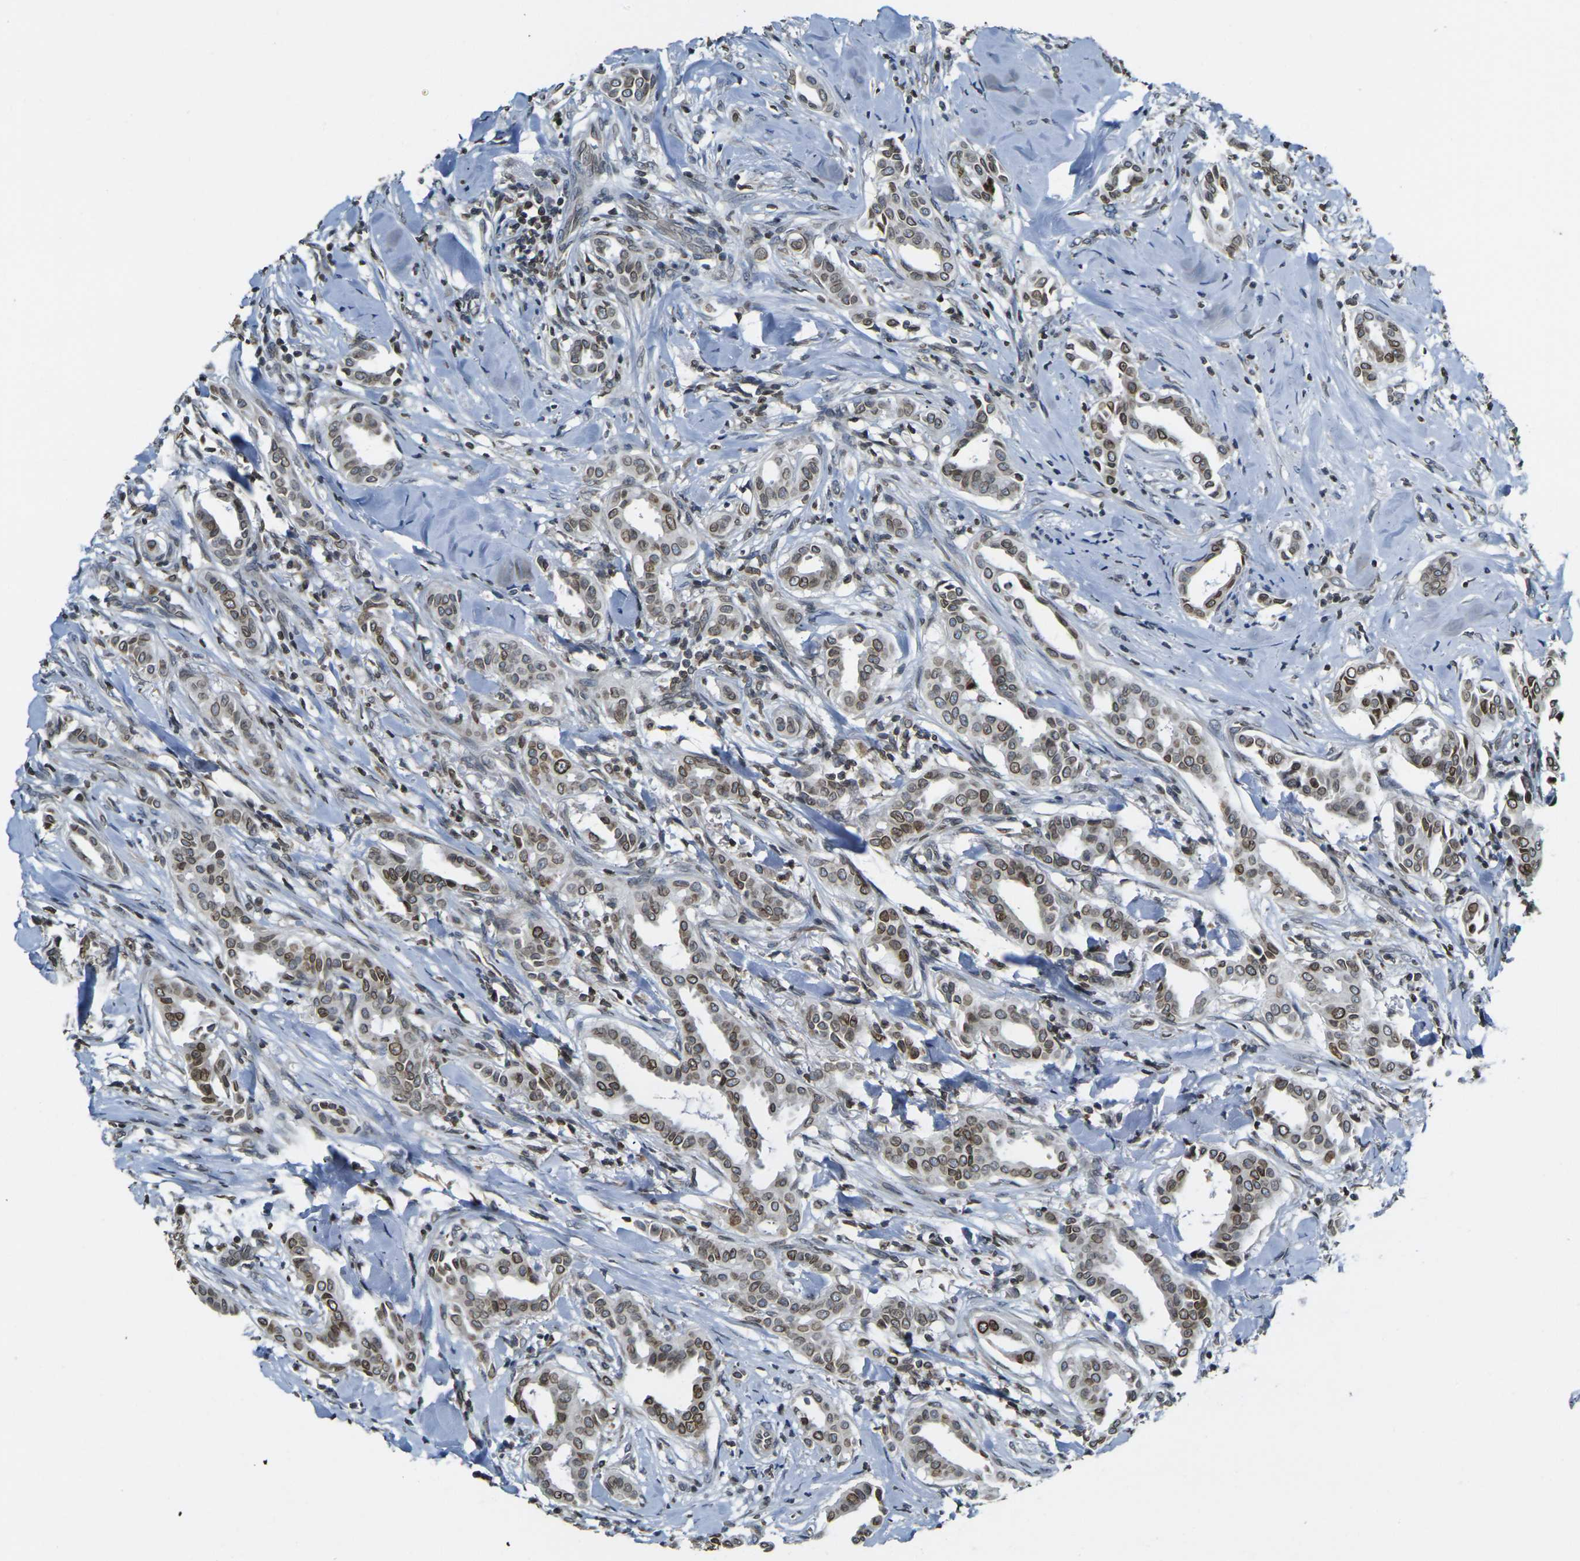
{"staining": {"intensity": "moderate", "quantity": ">75%", "location": "cytoplasmic/membranous,nuclear"}, "tissue": "head and neck cancer", "cell_type": "Tumor cells", "image_type": "cancer", "snomed": [{"axis": "morphology", "description": "Adenocarcinoma, NOS"}, {"axis": "topography", "description": "Salivary gland"}, {"axis": "topography", "description": "Head-Neck"}], "caption": "Head and neck adenocarcinoma stained with DAB (3,3'-diaminobenzidine) immunohistochemistry shows medium levels of moderate cytoplasmic/membranous and nuclear expression in about >75% of tumor cells. (Stains: DAB (3,3'-diaminobenzidine) in brown, nuclei in blue, Microscopy: brightfield microscopy at high magnification).", "gene": "BRDT", "patient": {"sex": "female", "age": 59}}